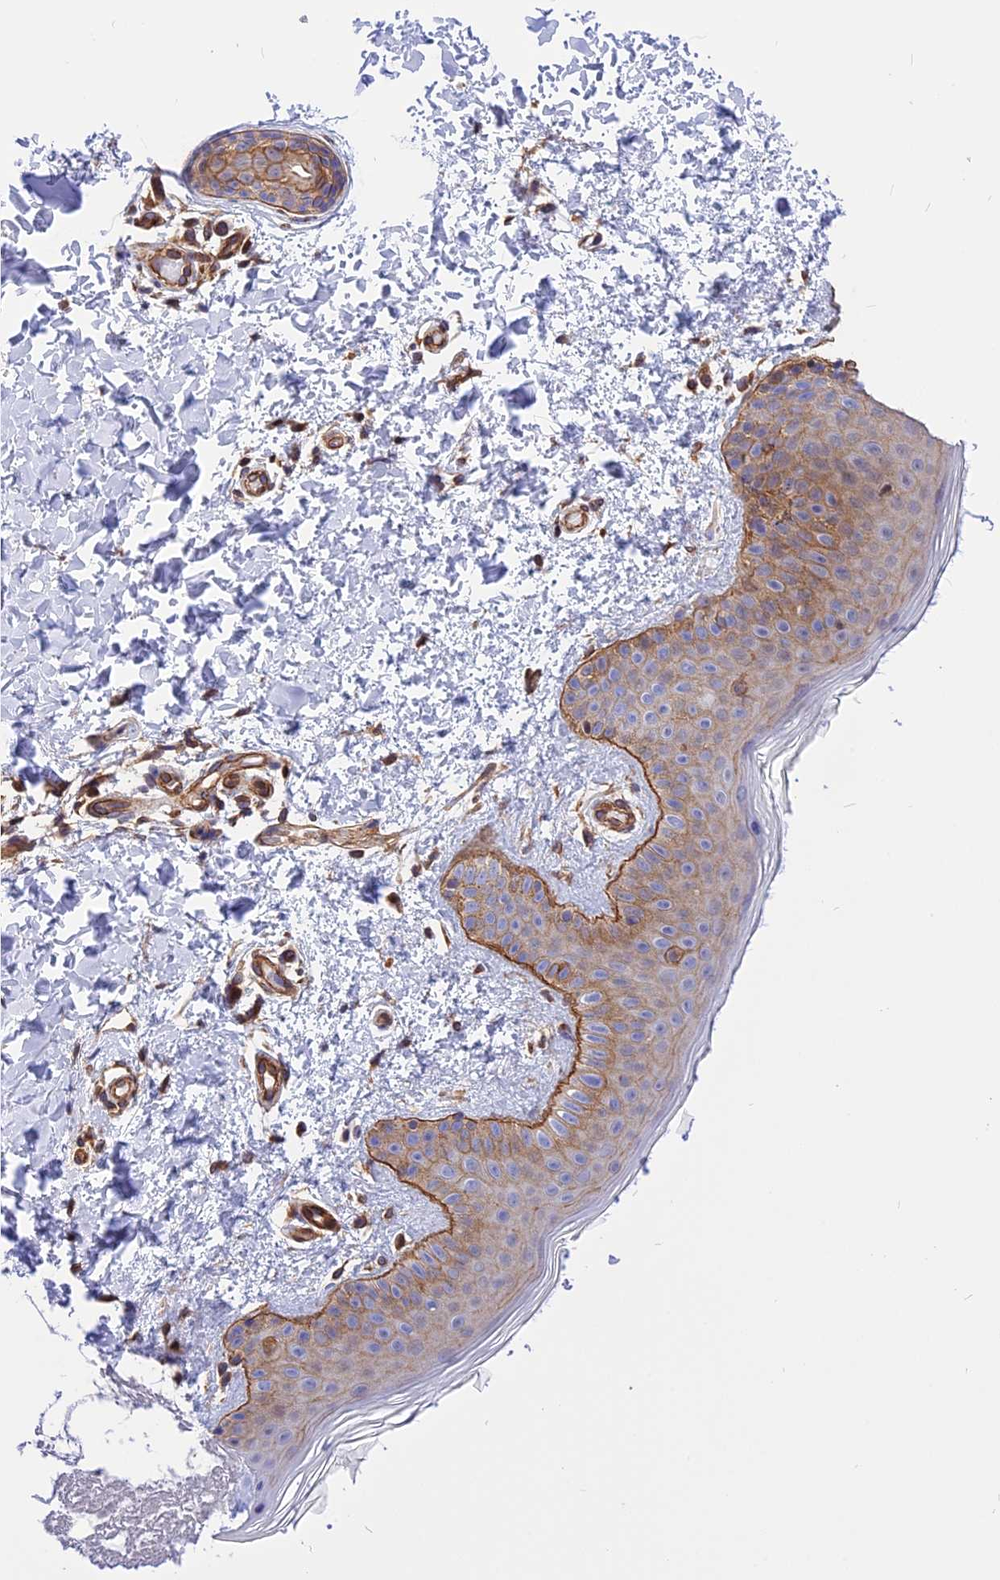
{"staining": {"intensity": "strong", "quantity": ">75%", "location": "cytoplasmic/membranous"}, "tissue": "skin", "cell_type": "Fibroblasts", "image_type": "normal", "snomed": [{"axis": "morphology", "description": "Normal tissue, NOS"}, {"axis": "topography", "description": "Skin"}], "caption": "Skin was stained to show a protein in brown. There is high levels of strong cytoplasmic/membranous positivity in approximately >75% of fibroblasts. (Stains: DAB (3,3'-diaminobenzidine) in brown, nuclei in blue, Microscopy: brightfield microscopy at high magnification).", "gene": "R3HDM4", "patient": {"sex": "male", "age": 36}}